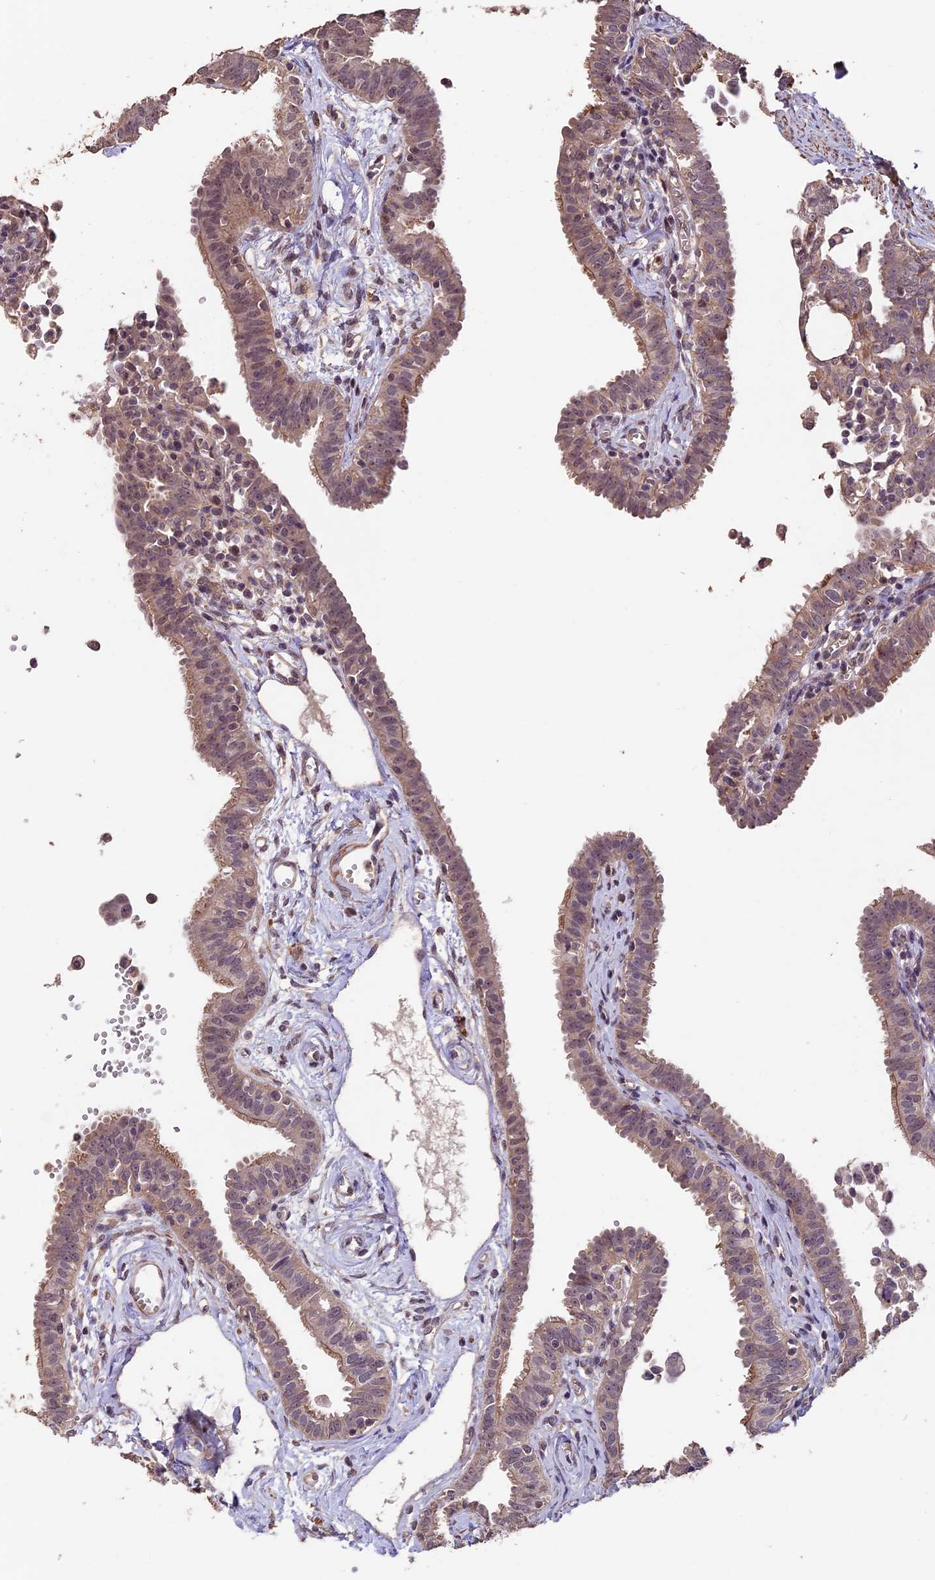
{"staining": {"intensity": "weak", "quantity": ">75%", "location": "cytoplasmic/membranous"}, "tissue": "fallopian tube", "cell_type": "Glandular cells", "image_type": "normal", "snomed": [{"axis": "morphology", "description": "Normal tissue, NOS"}, {"axis": "morphology", "description": "Carcinoma, NOS"}, {"axis": "topography", "description": "Fallopian tube"}, {"axis": "topography", "description": "Ovary"}], "caption": "Brown immunohistochemical staining in unremarkable human fallopian tube shows weak cytoplasmic/membranous expression in approximately >75% of glandular cells. (DAB (3,3'-diaminobenzidine) = brown stain, brightfield microscopy at high magnification).", "gene": "GNB5", "patient": {"sex": "female", "age": 59}}